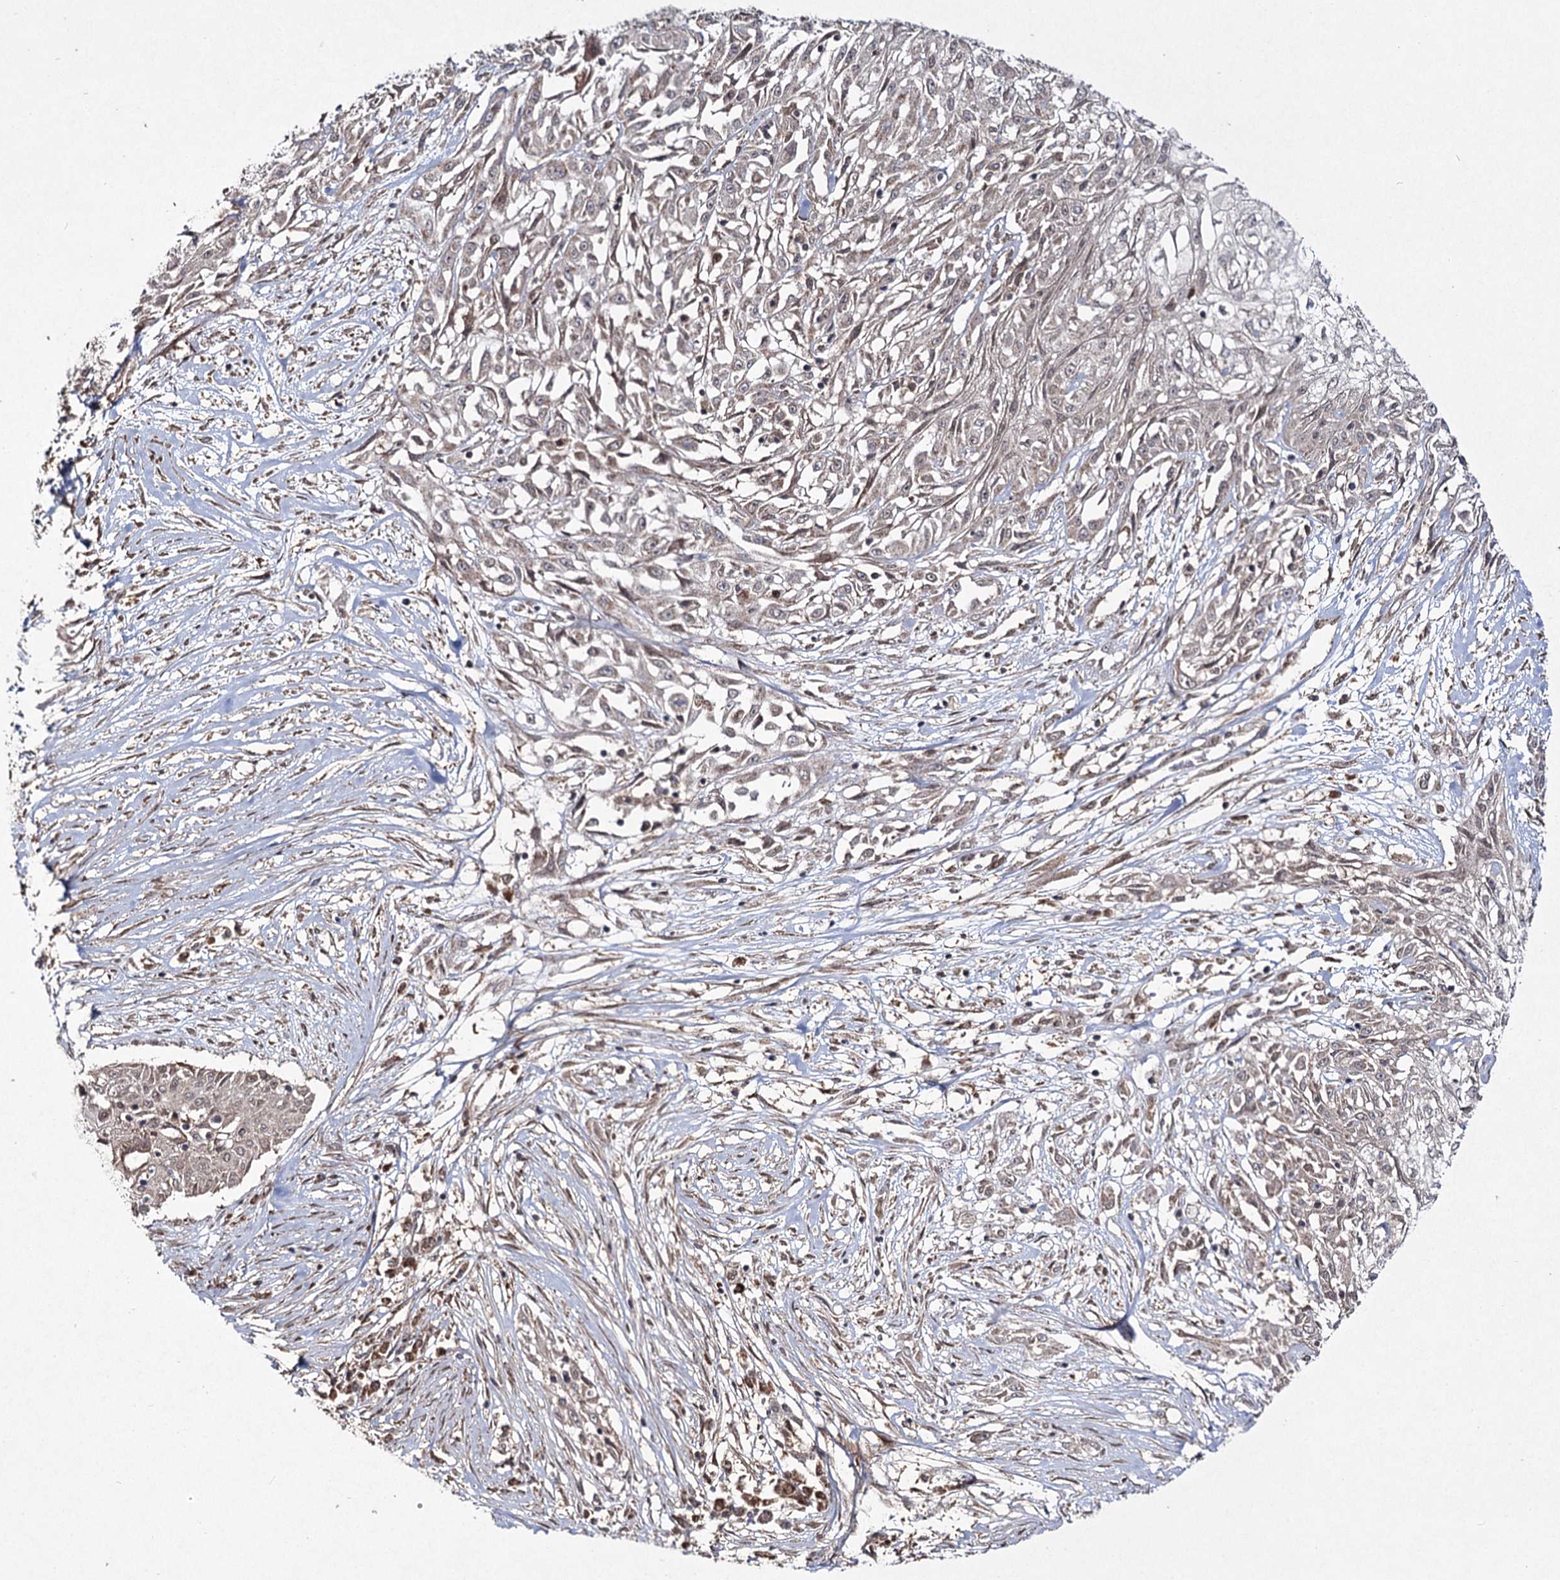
{"staining": {"intensity": "weak", "quantity": "25%-75%", "location": "cytoplasmic/membranous"}, "tissue": "skin cancer", "cell_type": "Tumor cells", "image_type": "cancer", "snomed": [{"axis": "morphology", "description": "Squamous cell carcinoma, NOS"}, {"axis": "morphology", "description": "Squamous cell carcinoma, metastatic, NOS"}, {"axis": "topography", "description": "Skin"}, {"axis": "topography", "description": "Lymph node"}], "caption": "Skin cancer stained with a protein marker exhibits weak staining in tumor cells.", "gene": "TRNT1", "patient": {"sex": "male", "age": 75}}